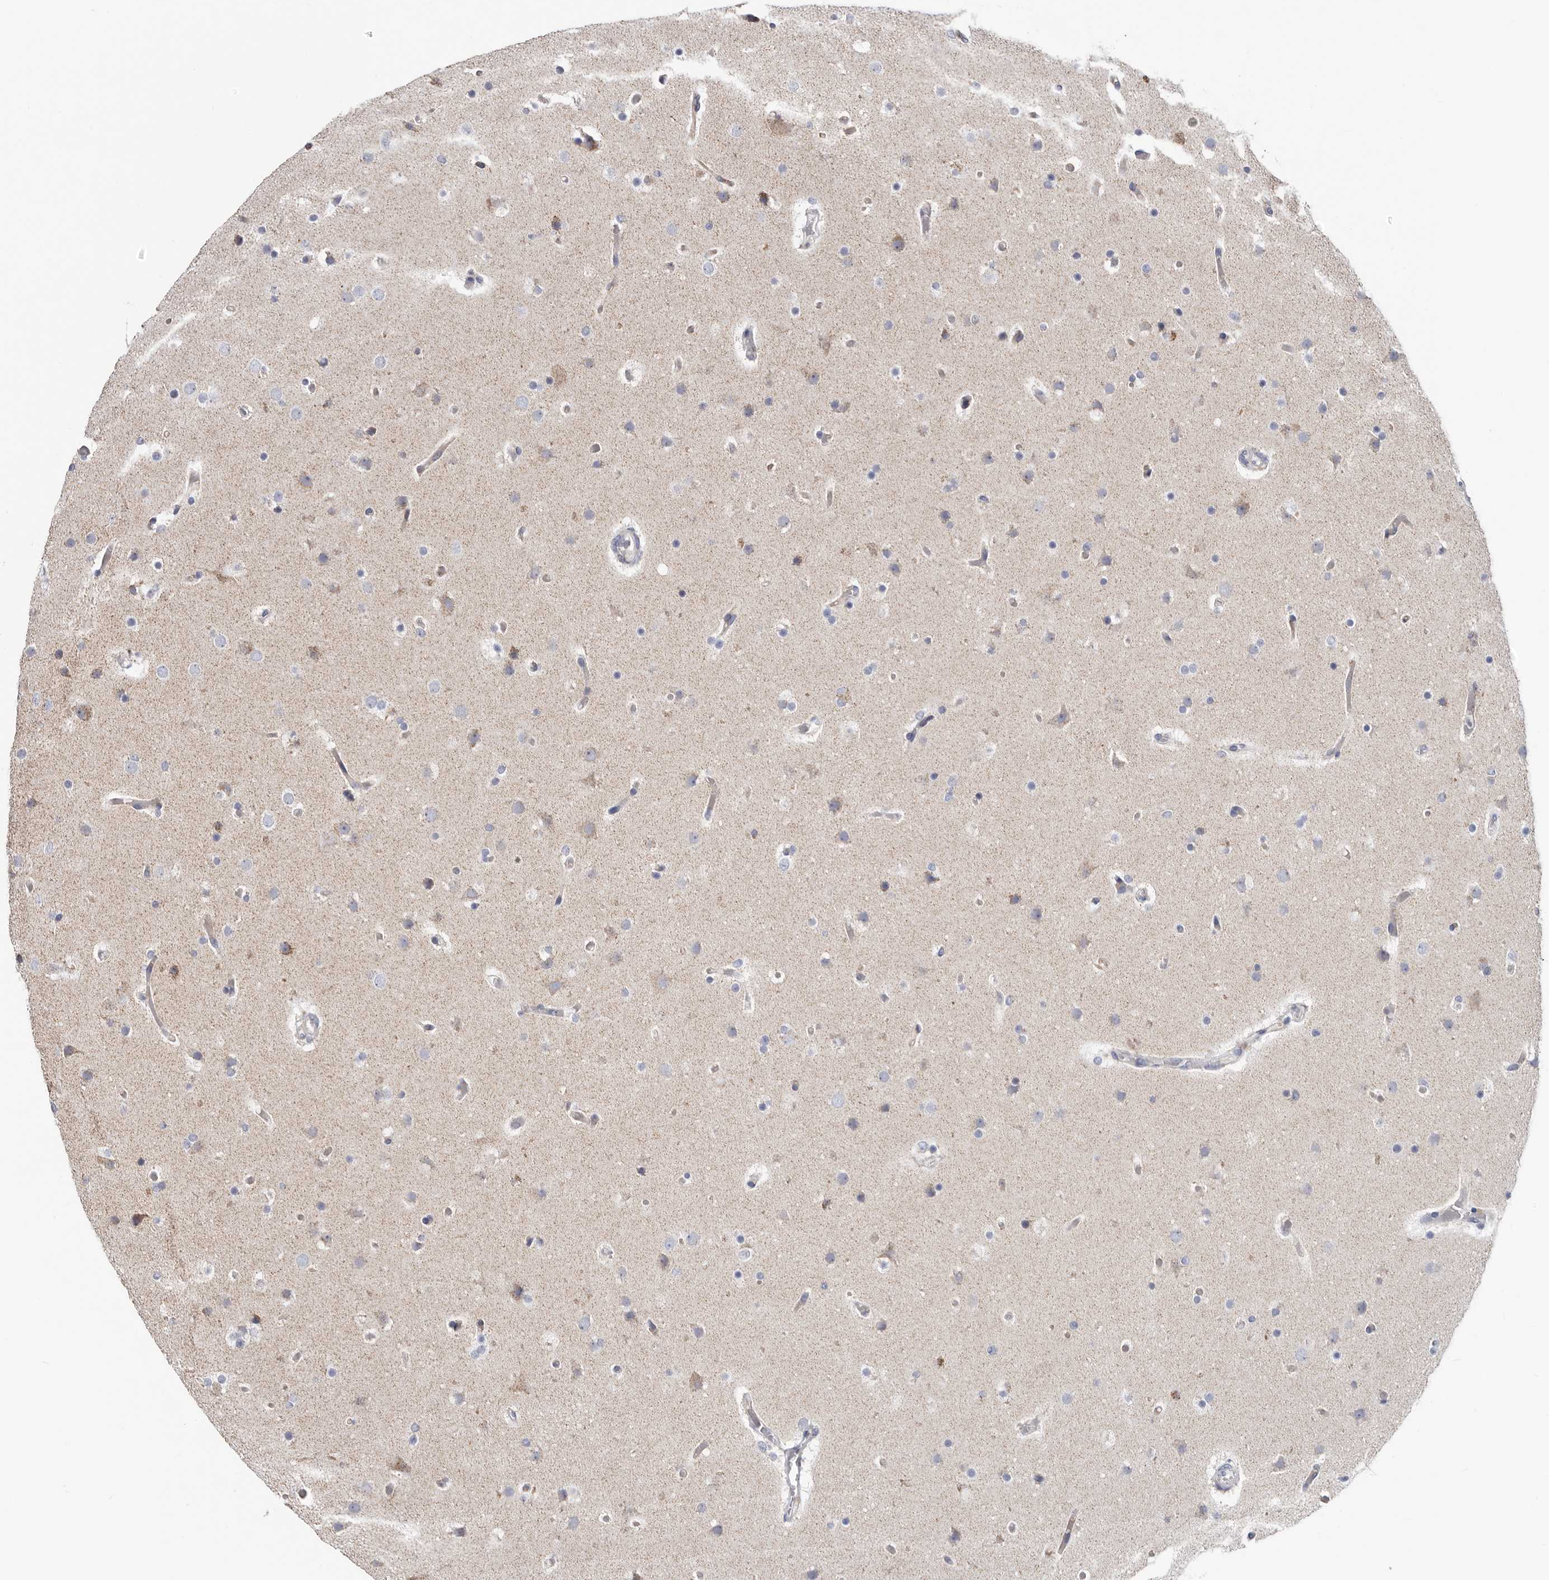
{"staining": {"intensity": "negative", "quantity": "none", "location": "none"}, "tissue": "glioma", "cell_type": "Tumor cells", "image_type": "cancer", "snomed": [{"axis": "morphology", "description": "Glioma, malignant, High grade"}, {"axis": "topography", "description": "Cerebral cortex"}], "caption": "IHC of malignant high-grade glioma displays no staining in tumor cells.", "gene": "RSPO2", "patient": {"sex": "female", "age": 36}}